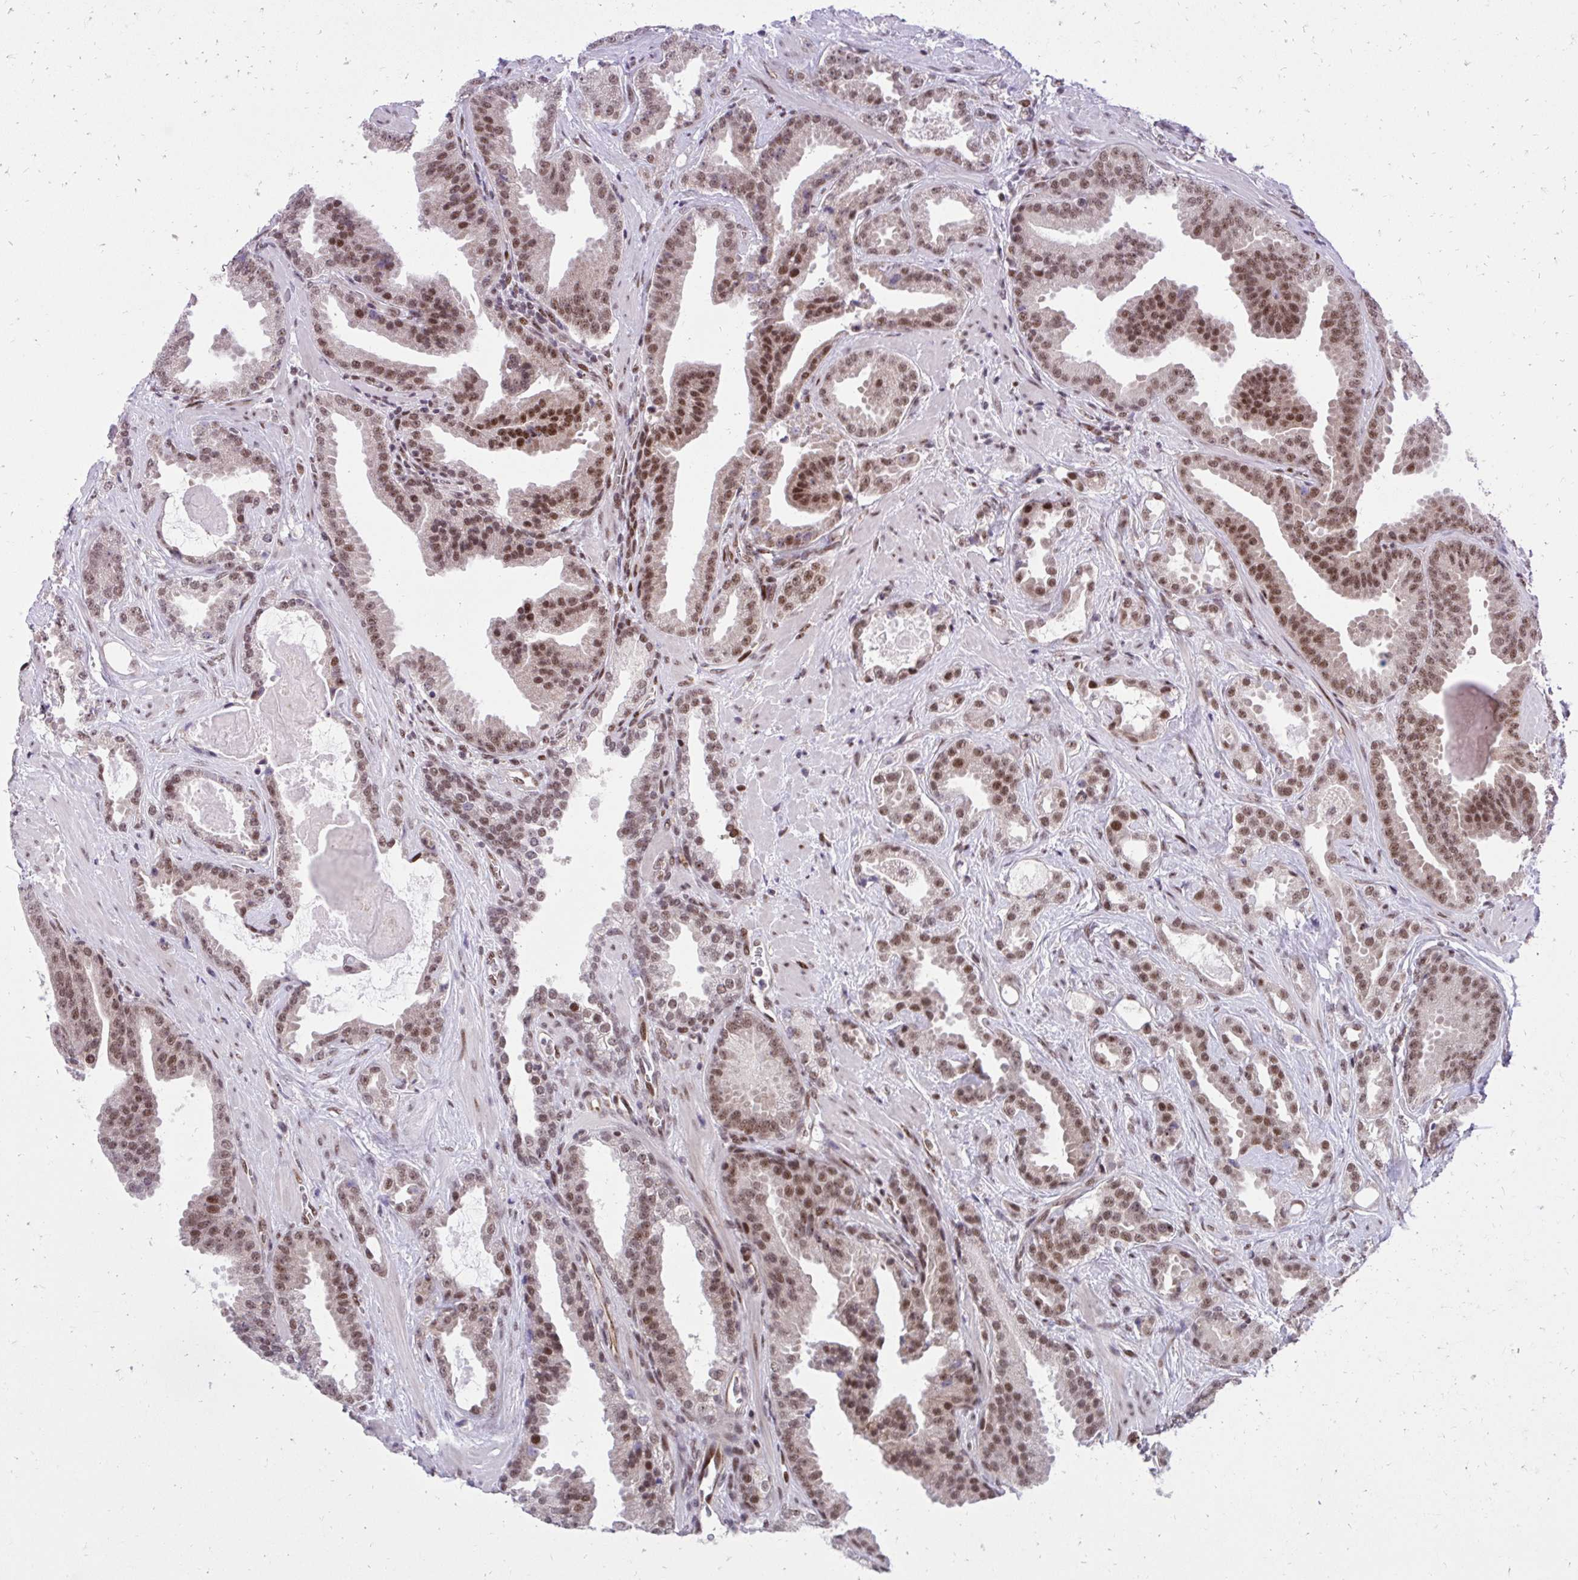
{"staining": {"intensity": "moderate", "quantity": ">75%", "location": "nuclear"}, "tissue": "prostate cancer", "cell_type": "Tumor cells", "image_type": "cancer", "snomed": [{"axis": "morphology", "description": "Adenocarcinoma, Low grade"}, {"axis": "topography", "description": "Prostate"}], "caption": "This photomicrograph displays immunohistochemistry staining of prostate cancer (adenocarcinoma (low-grade)), with medium moderate nuclear expression in about >75% of tumor cells.", "gene": "HOXA4", "patient": {"sex": "male", "age": 62}}